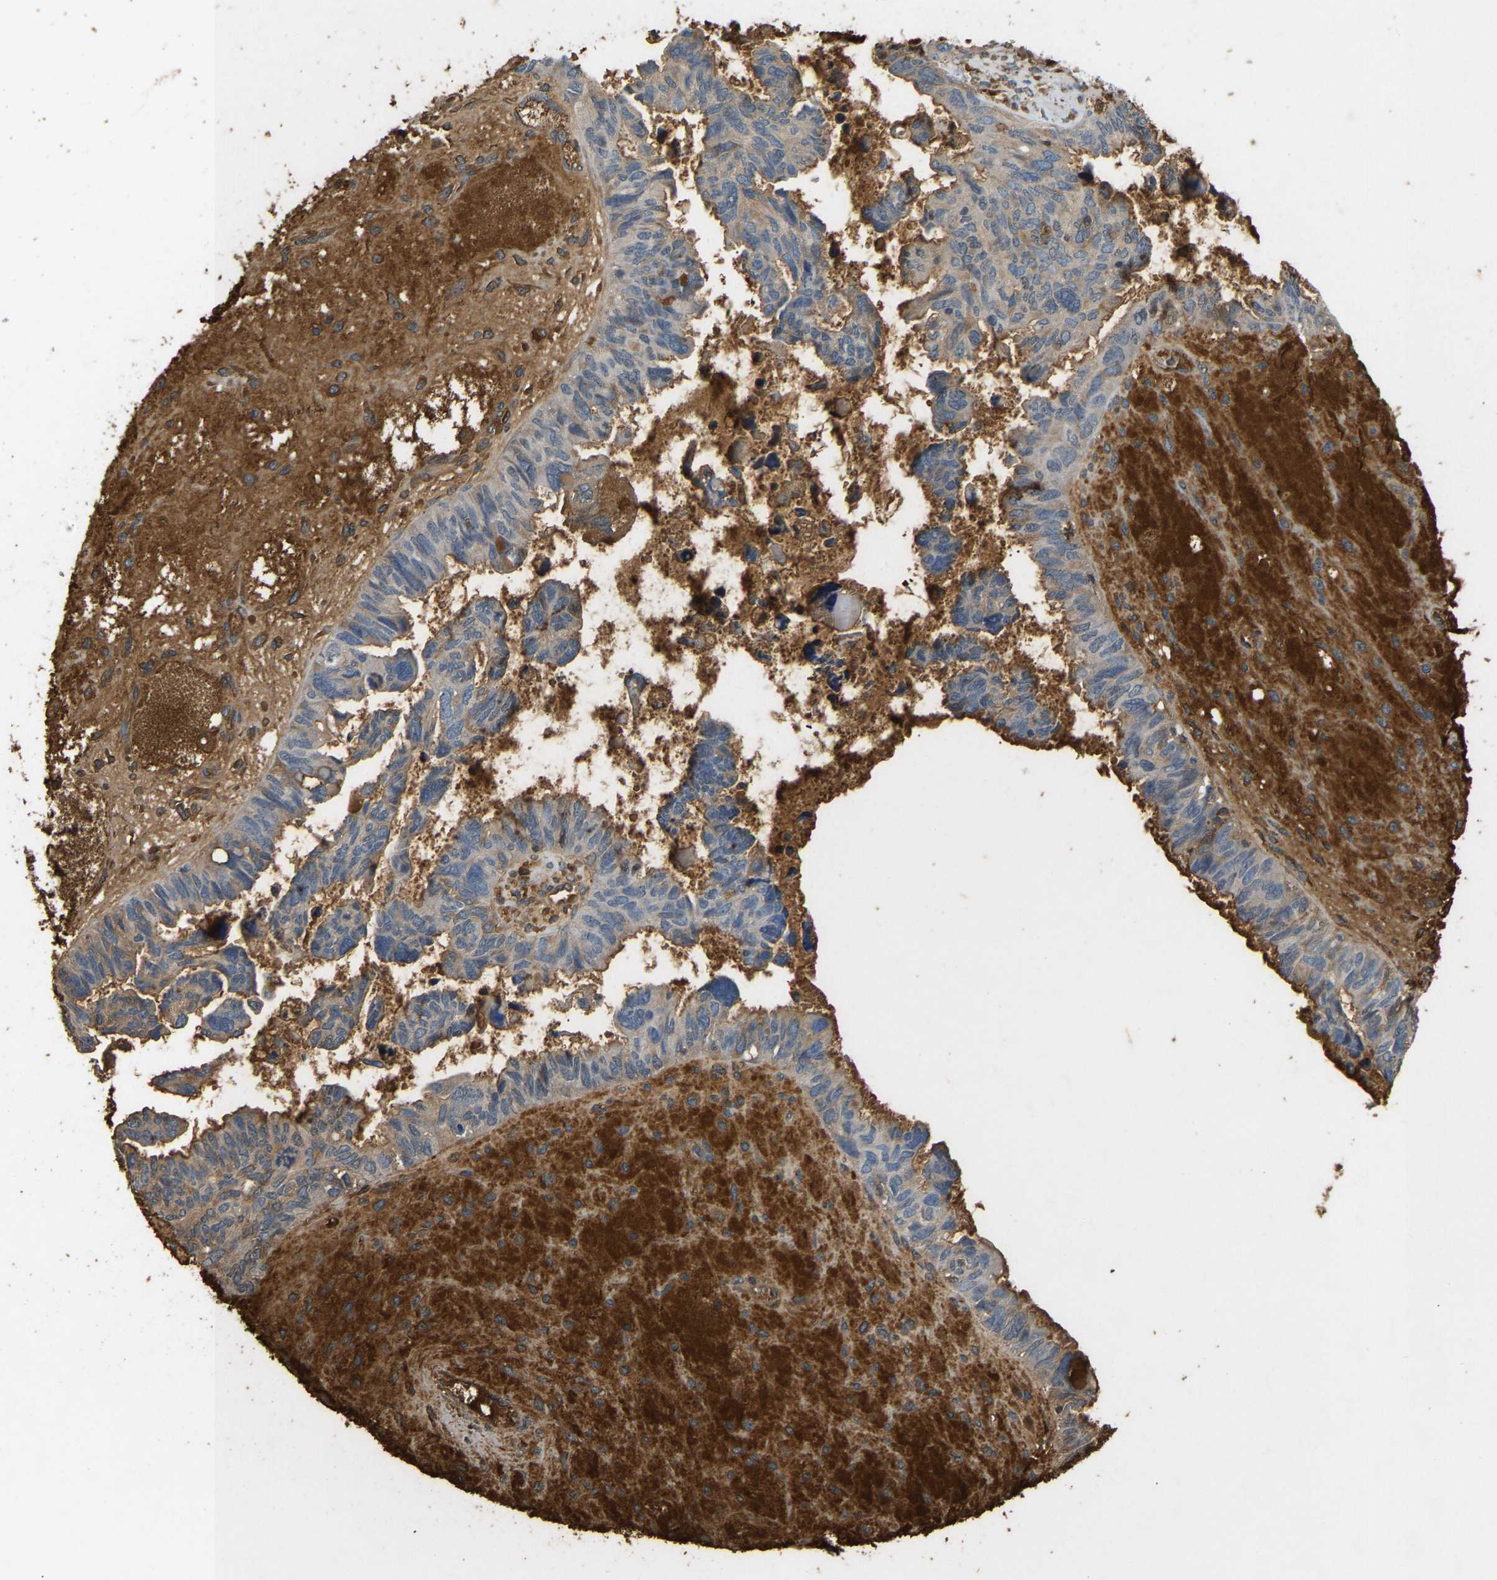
{"staining": {"intensity": "moderate", "quantity": "25%-75%", "location": "cytoplasmic/membranous"}, "tissue": "ovarian cancer", "cell_type": "Tumor cells", "image_type": "cancer", "snomed": [{"axis": "morphology", "description": "Cystadenocarcinoma, serous, NOS"}, {"axis": "topography", "description": "Ovary"}], "caption": "Tumor cells demonstrate medium levels of moderate cytoplasmic/membranous expression in approximately 25%-75% of cells in human ovarian cancer.", "gene": "STC1", "patient": {"sex": "female", "age": 79}}